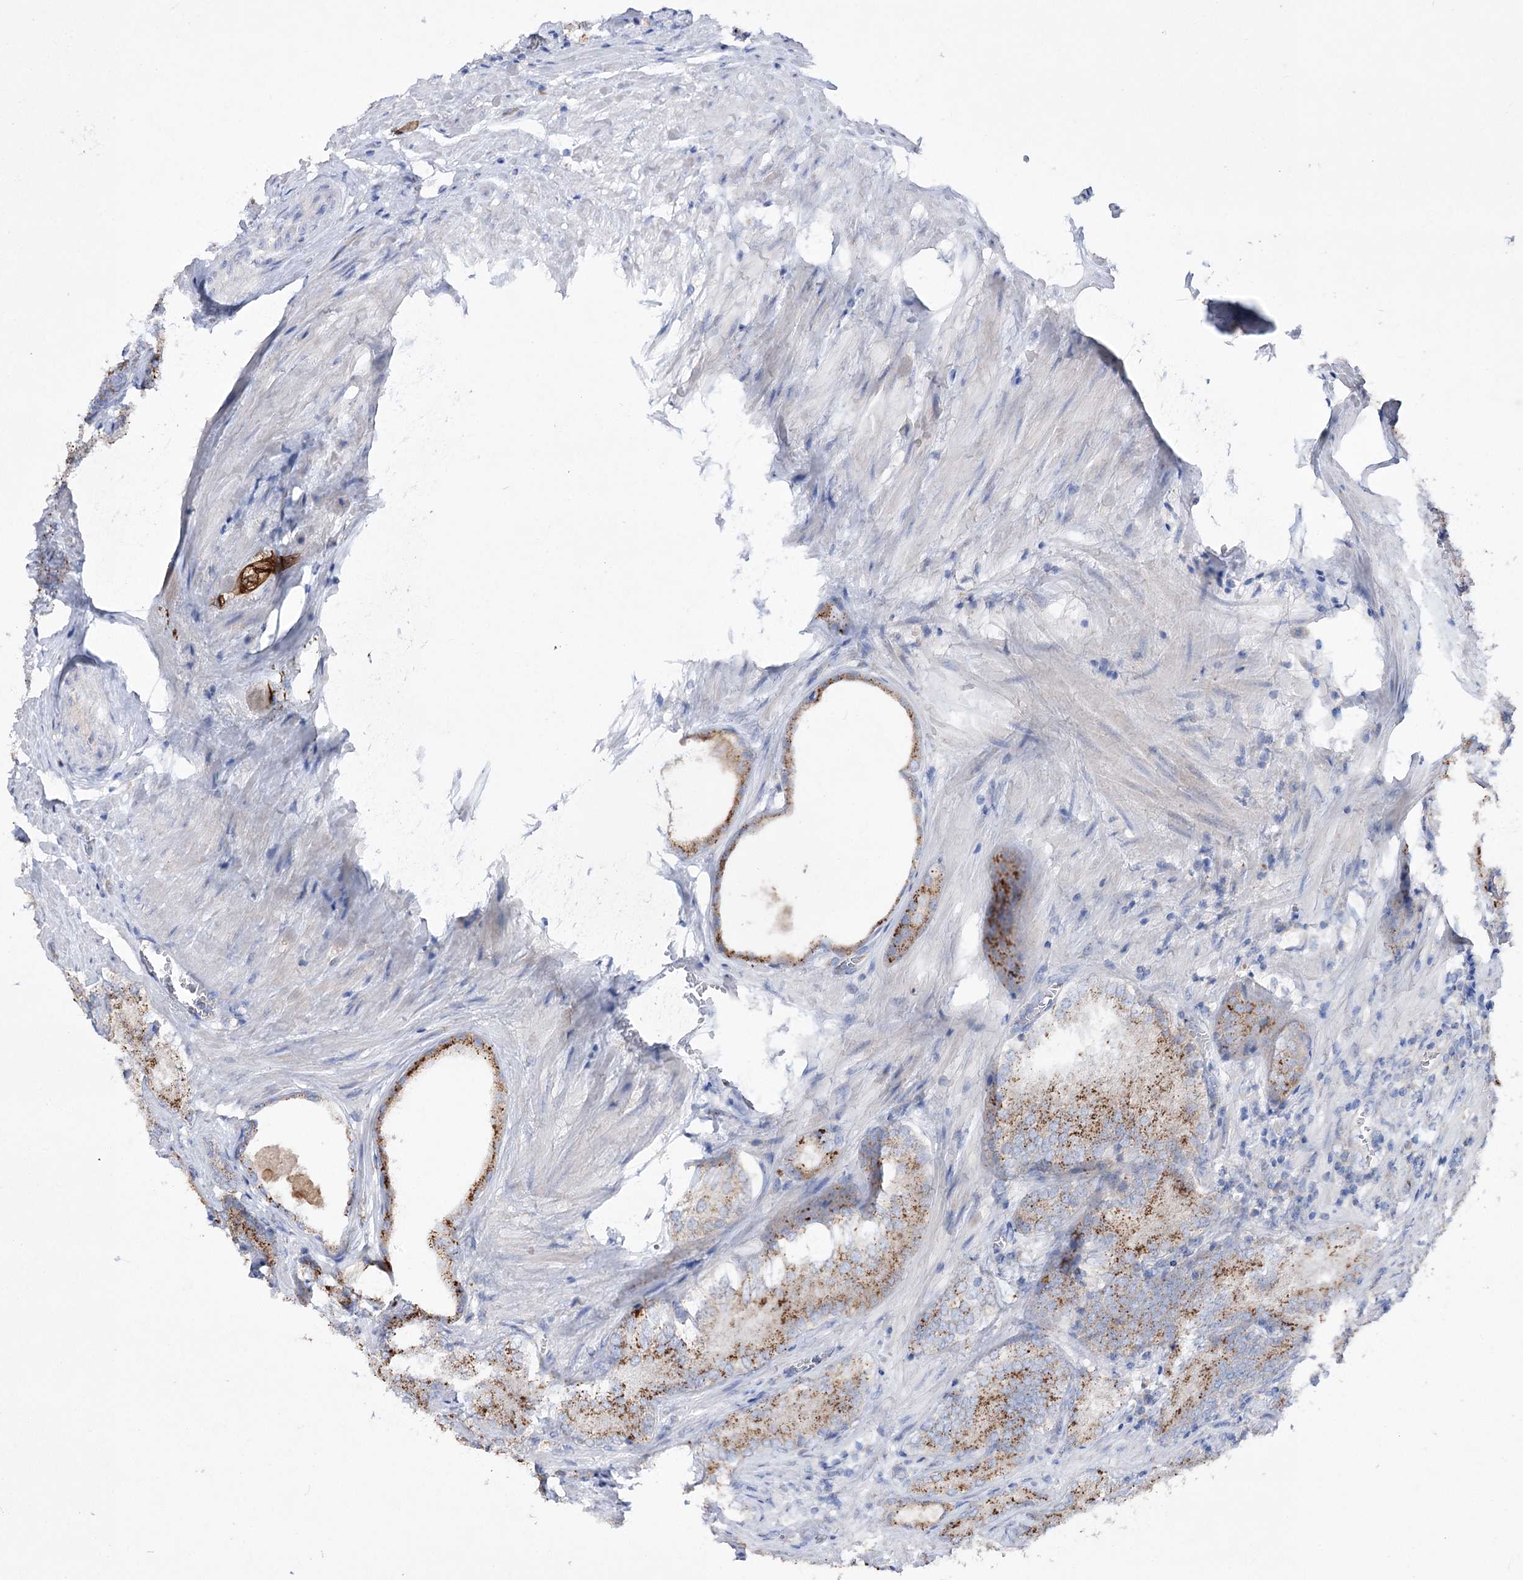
{"staining": {"intensity": "moderate", "quantity": ">75%", "location": "cytoplasmic/membranous"}, "tissue": "prostate cancer", "cell_type": "Tumor cells", "image_type": "cancer", "snomed": [{"axis": "morphology", "description": "Adenocarcinoma, High grade"}, {"axis": "topography", "description": "Prostate"}], "caption": "Immunohistochemistry (IHC) image of human adenocarcinoma (high-grade) (prostate) stained for a protein (brown), which reveals medium levels of moderate cytoplasmic/membranous staining in about >75% of tumor cells.", "gene": "NAGLU", "patient": {"sex": "male", "age": 66}}